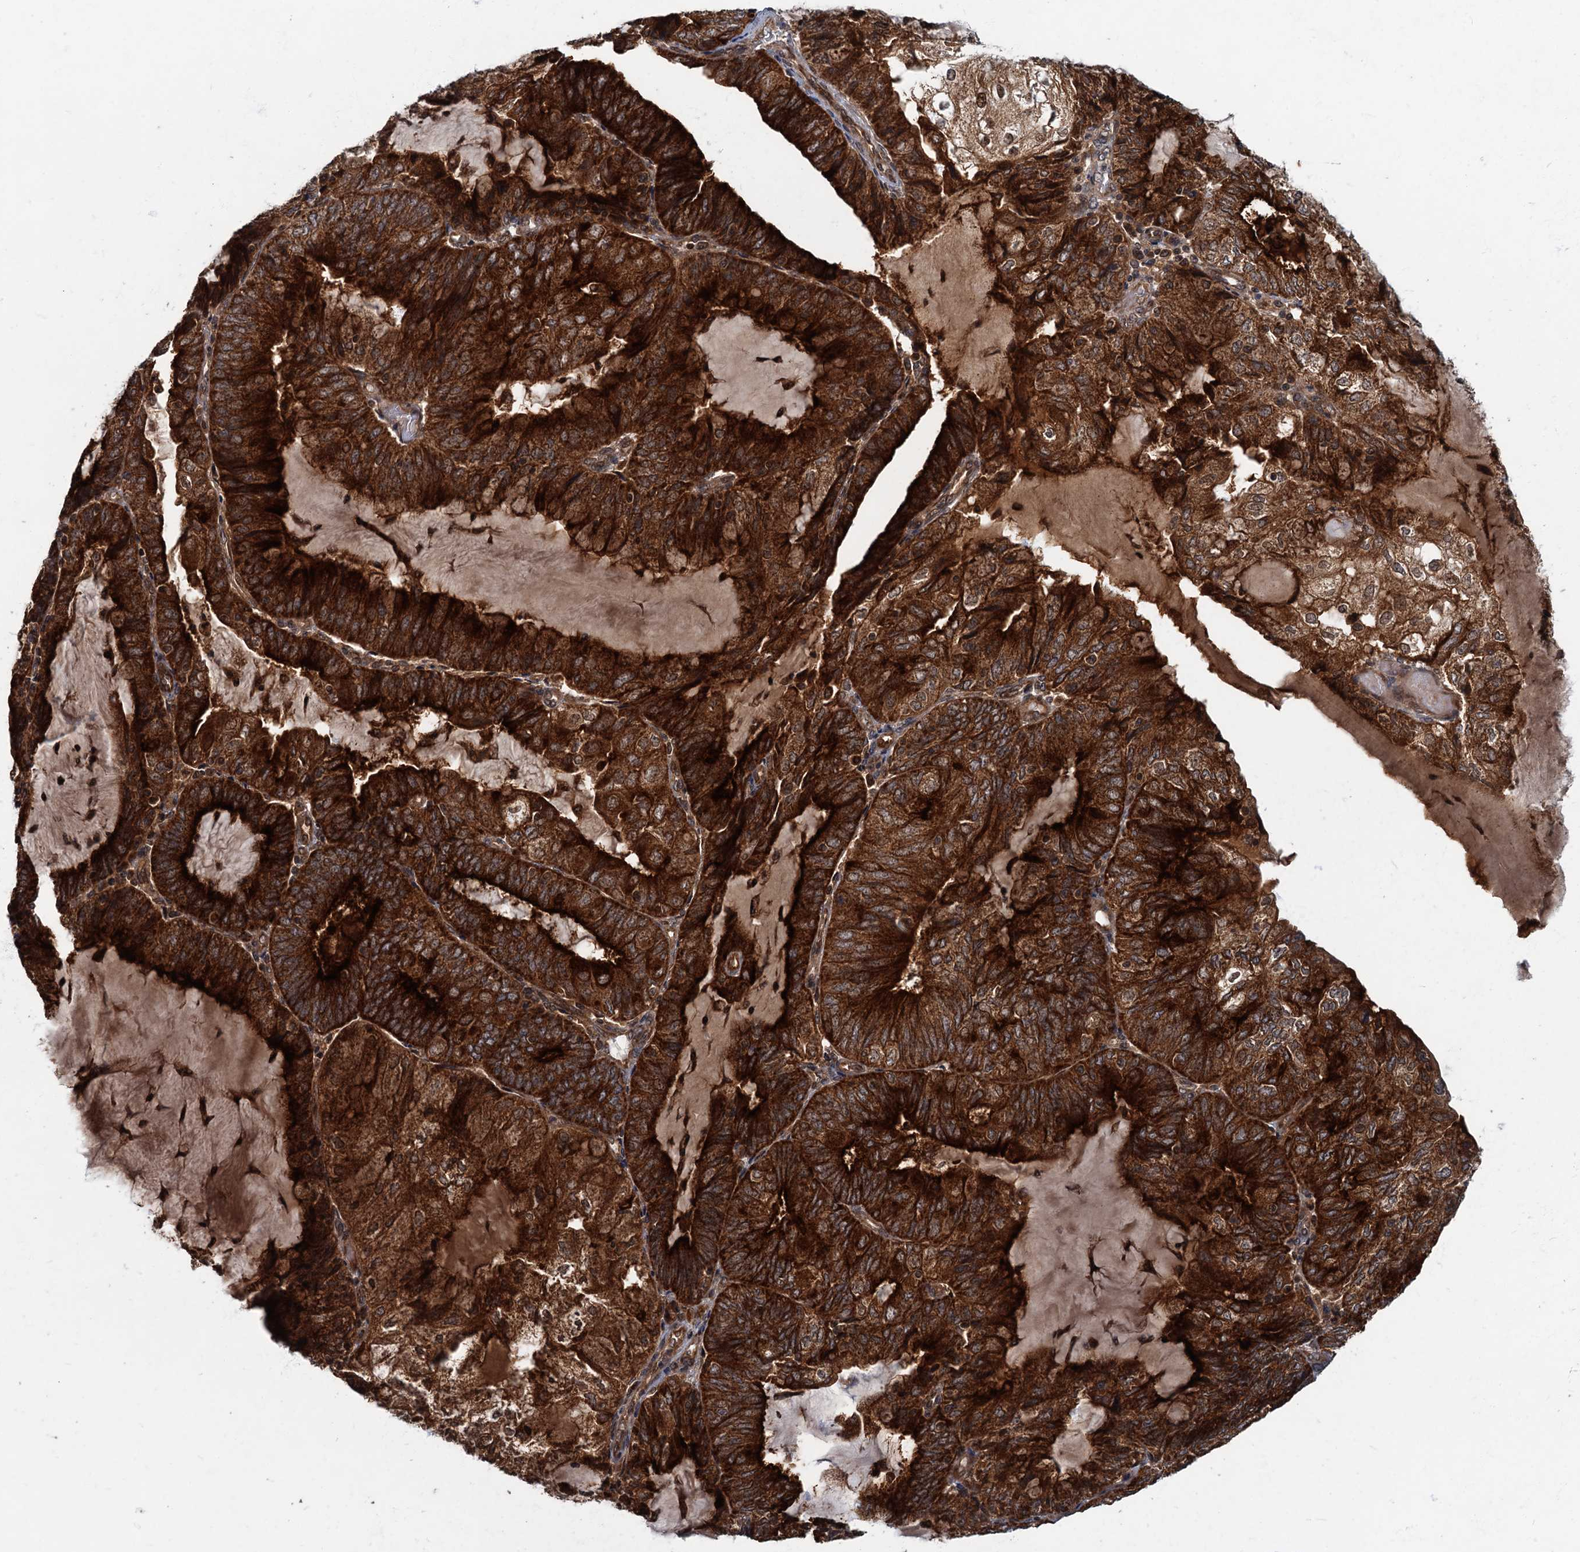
{"staining": {"intensity": "strong", "quantity": ">75%", "location": "cytoplasmic/membranous"}, "tissue": "endometrial cancer", "cell_type": "Tumor cells", "image_type": "cancer", "snomed": [{"axis": "morphology", "description": "Adenocarcinoma, NOS"}, {"axis": "topography", "description": "Endometrium"}], "caption": "Protein staining exhibits strong cytoplasmic/membranous staining in about >75% of tumor cells in adenocarcinoma (endometrial). The staining is performed using DAB (3,3'-diaminobenzidine) brown chromogen to label protein expression. The nuclei are counter-stained blue using hematoxylin.", "gene": "SLC11A2", "patient": {"sex": "female", "age": 81}}